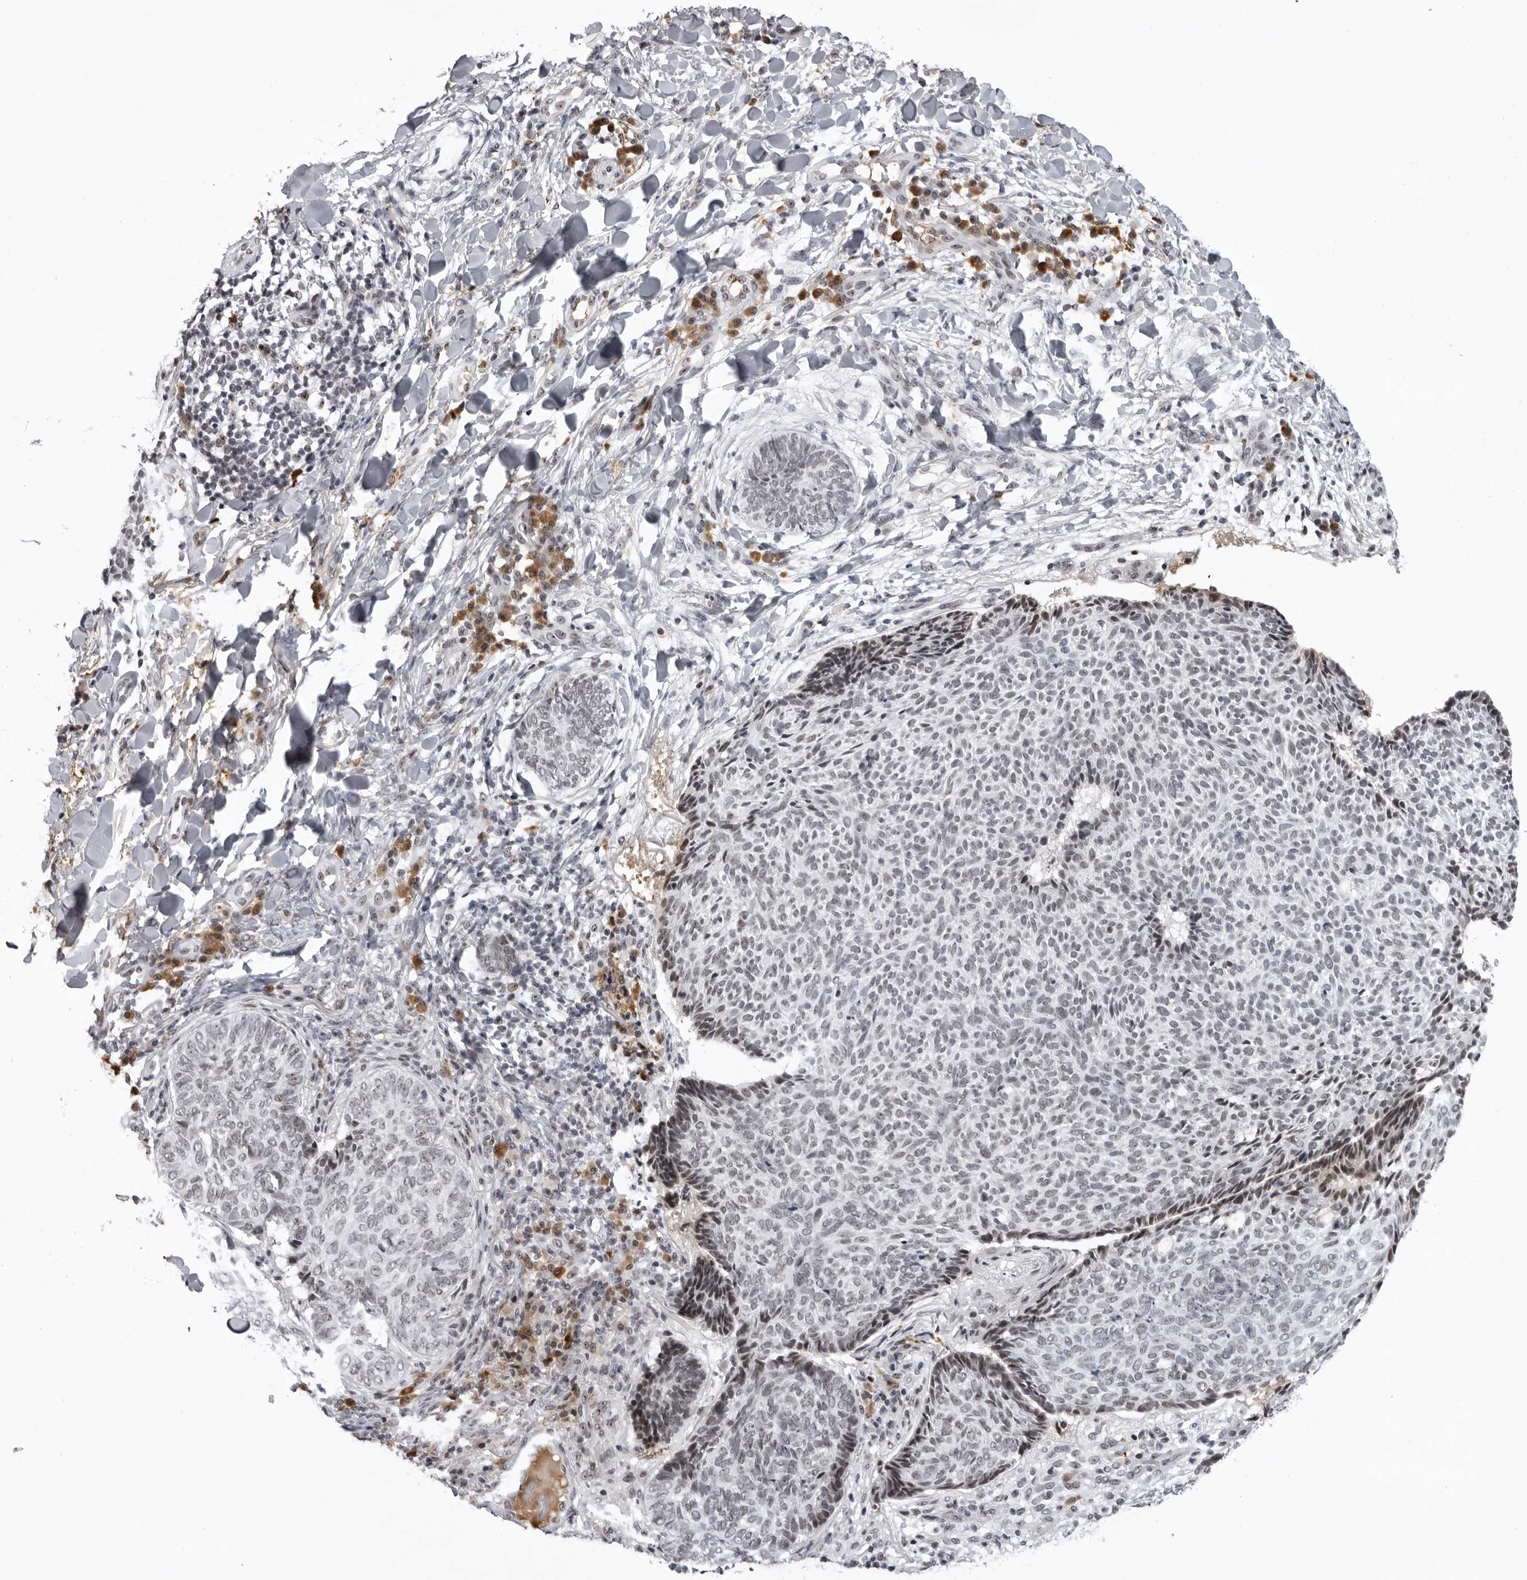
{"staining": {"intensity": "weak", "quantity": "25%-75%", "location": "nuclear"}, "tissue": "skin cancer", "cell_type": "Tumor cells", "image_type": "cancer", "snomed": [{"axis": "morphology", "description": "Normal tissue, NOS"}, {"axis": "morphology", "description": "Basal cell carcinoma"}, {"axis": "topography", "description": "Skin"}], "caption": "IHC micrograph of neoplastic tissue: human skin cancer stained using immunohistochemistry reveals low levels of weak protein expression localized specifically in the nuclear of tumor cells, appearing as a nuclear brown color.", "gene": "EXOSC10", "patient": {"sex": "male", "age": 50}}